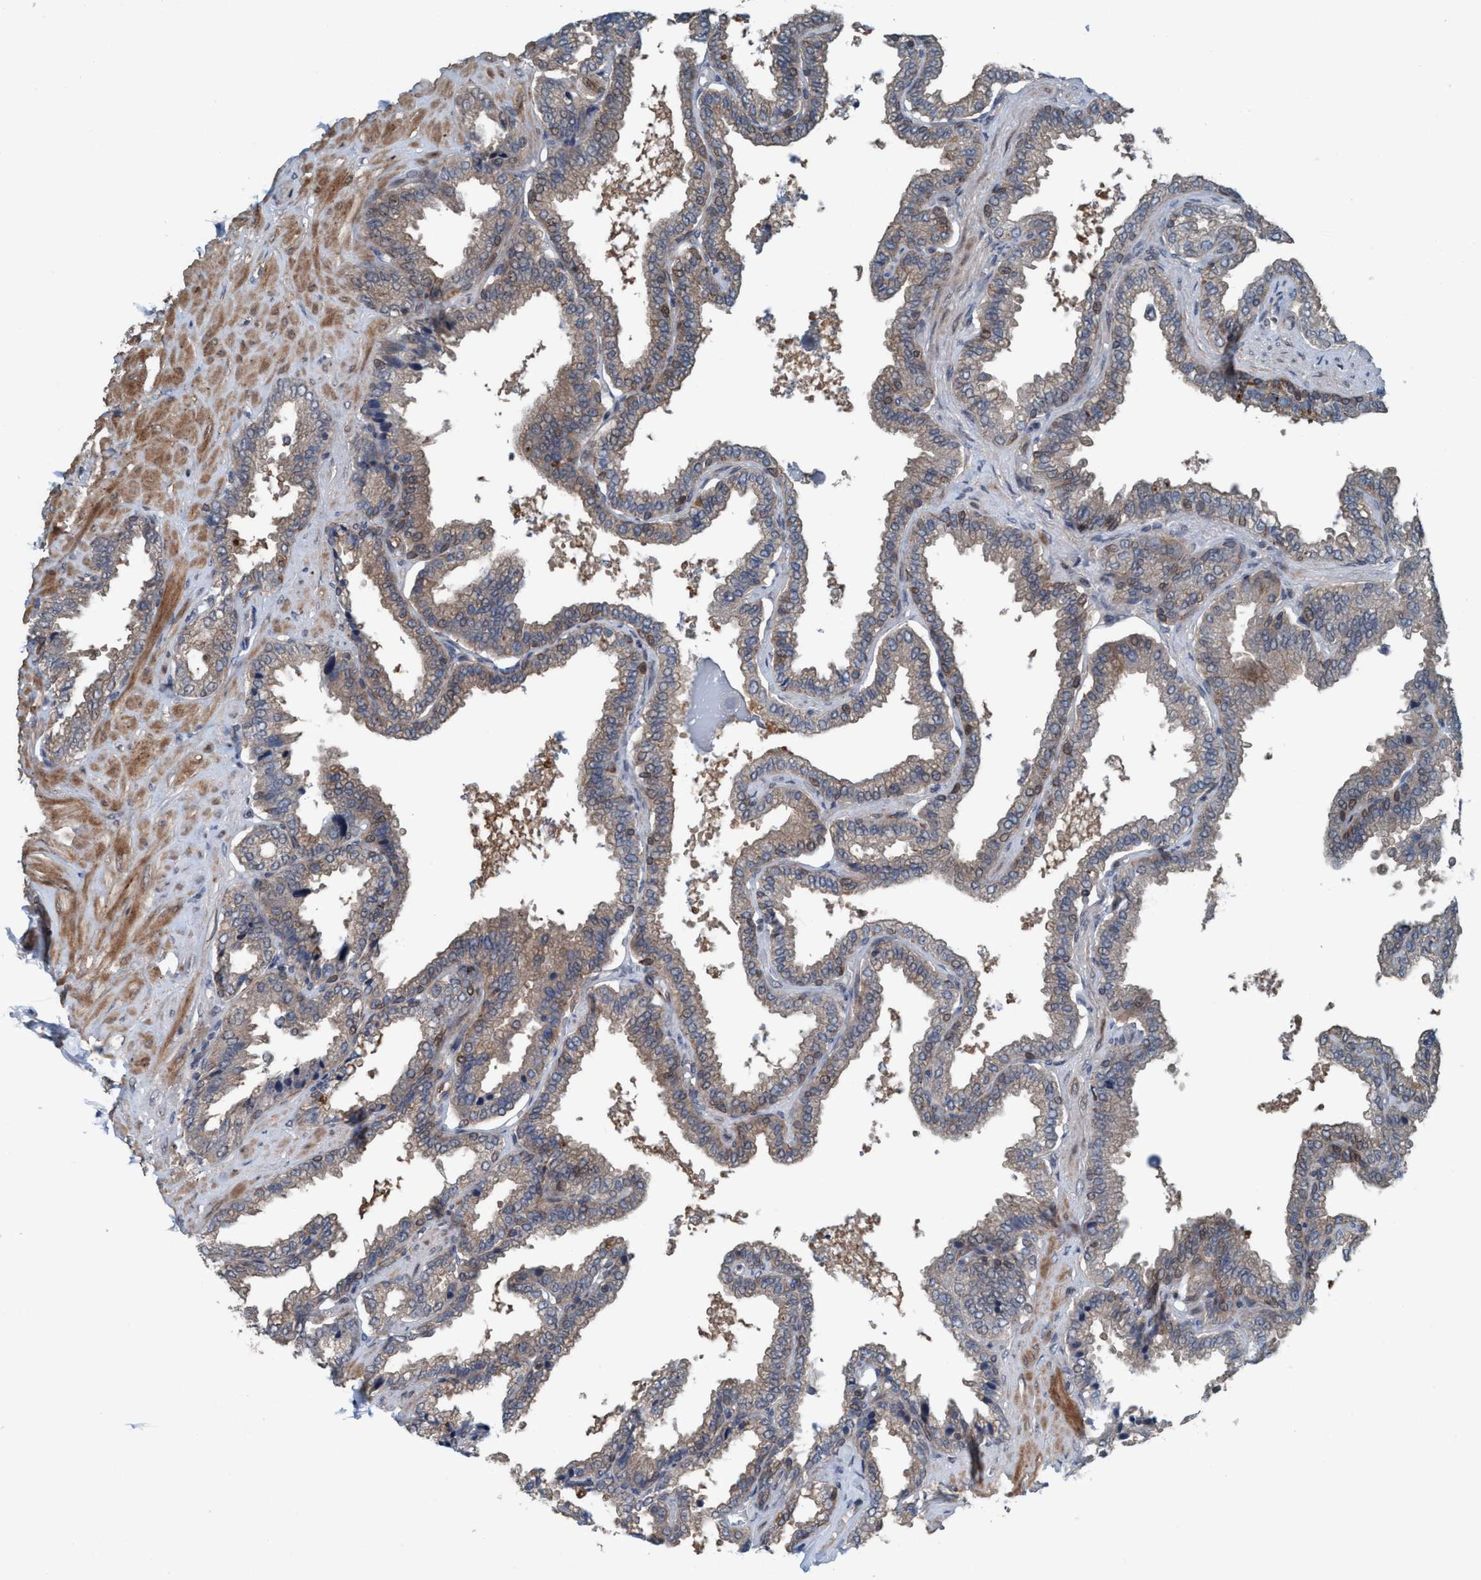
{"staining": {"intensity": "weak", "quantity": ">75%", "location": "cytoplasmic/membranous"}, "tissue": "seminal vesicle", "cell_type": "Glandular cells", "image_type": "normal", "snomed": [{"axis": "morphology", "description": "Normal tissue, NOS"}, {"axis": "topography", "description": "Seminal veicle"}], "caption": "Seminal vesicle stained with immunohistochemistry displays weak cytoplasmic/membranous expression in about >75% of glandular cells. (DAB (3,3'-diaminobenzidine) IHC with brightfield microscopy, high magnification).", "gene": "NISCH", "patient": {"sex": "male", "age": 46}}